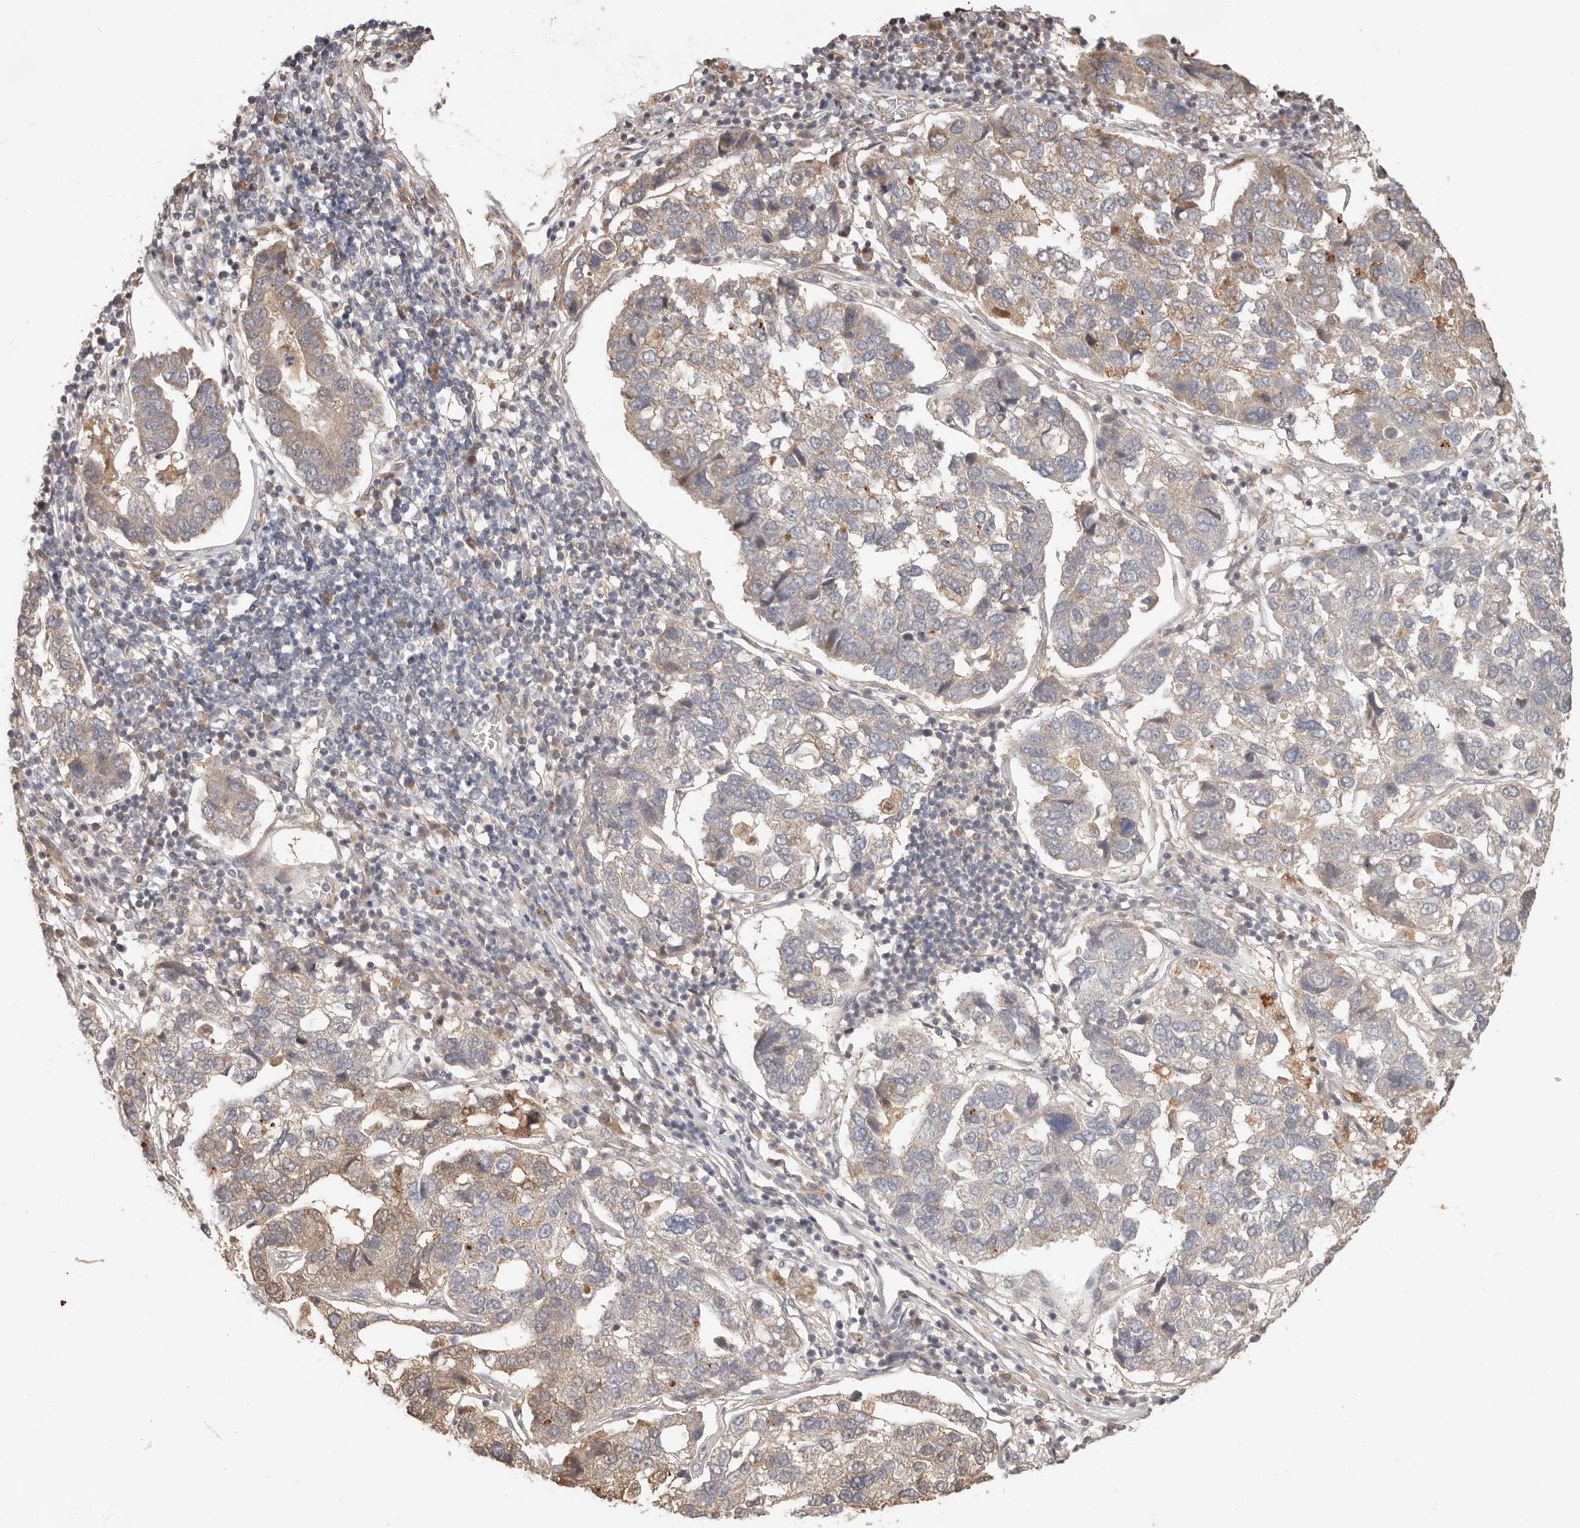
{"staining": {"intensity": "weak", "quantity": "<25%", "location": "cytoplasmic/membranous"}, "tissue": "pancreatic cancer", "cell_type": "Tumor cells", "image_type": "cancer", "snomed": [{"axis": "morphology", "description": "Adenocarcinoma, NOS"}, {"axis": "topography", "description": "Pancreas"}], "caption": "The photomicrograph exhibits no significant expression in tumor cells of adenocarcinoma (pancreatic).", "gene": "MTFR2", "patient": {"sex": "female", "age": 61}}